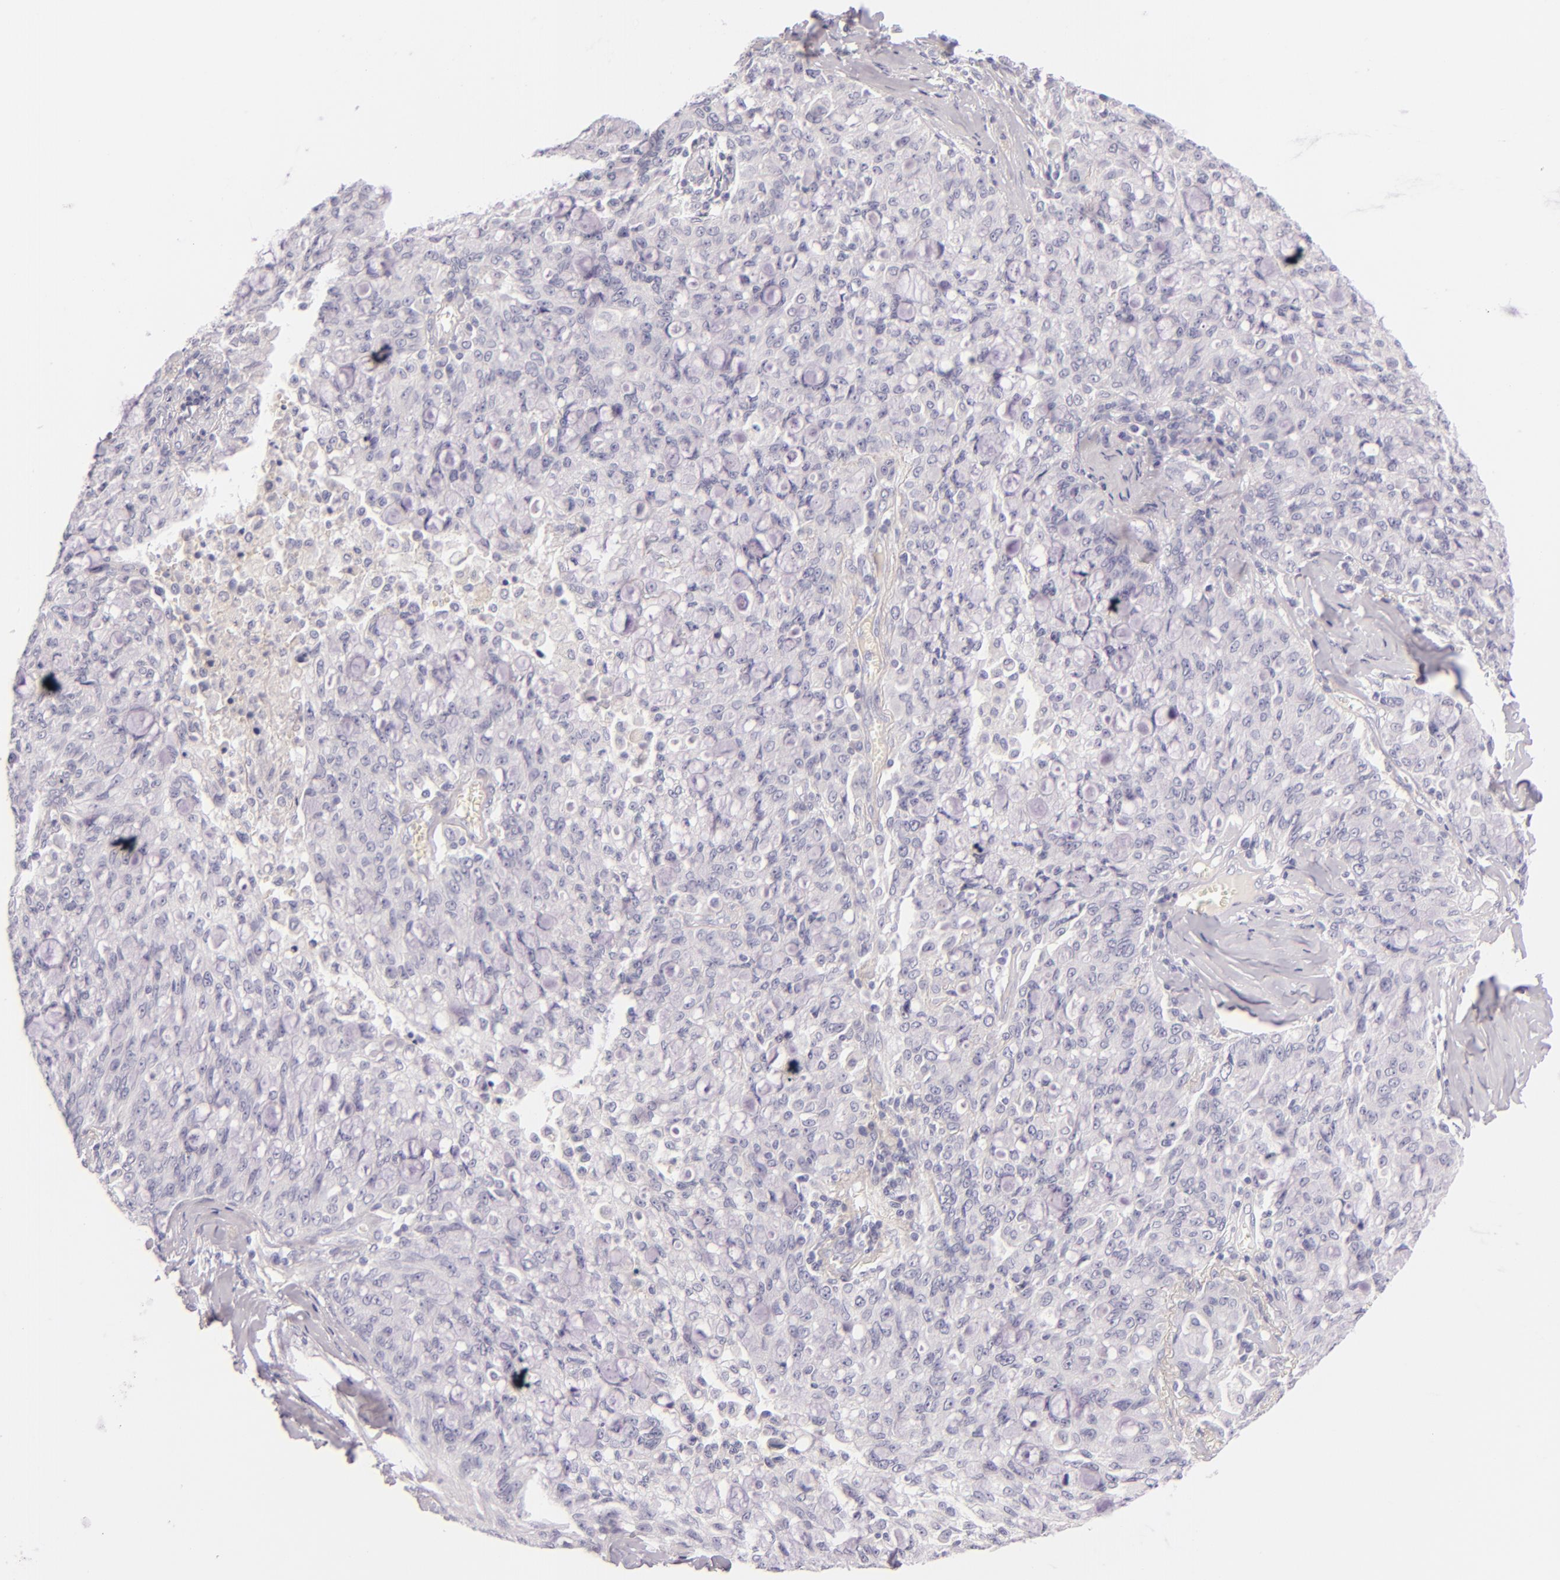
{"staining": {"intensity": "negative", "quantity": "none", "location": "none"}, "tissue": "lung cancer", "cell_type": "Tumor cells", "image_type": "cancer", "snomed": [{"axis": "morphology", "description": "Adenocarcinoma, NOS"}, {"axis": "topography", "description": "Lung"}], "caption": "Tumor cells show no significant protein expression in lung adenocarcinoma.", "gene": "INA", "patient": {"sex": "female", "age": 44}}